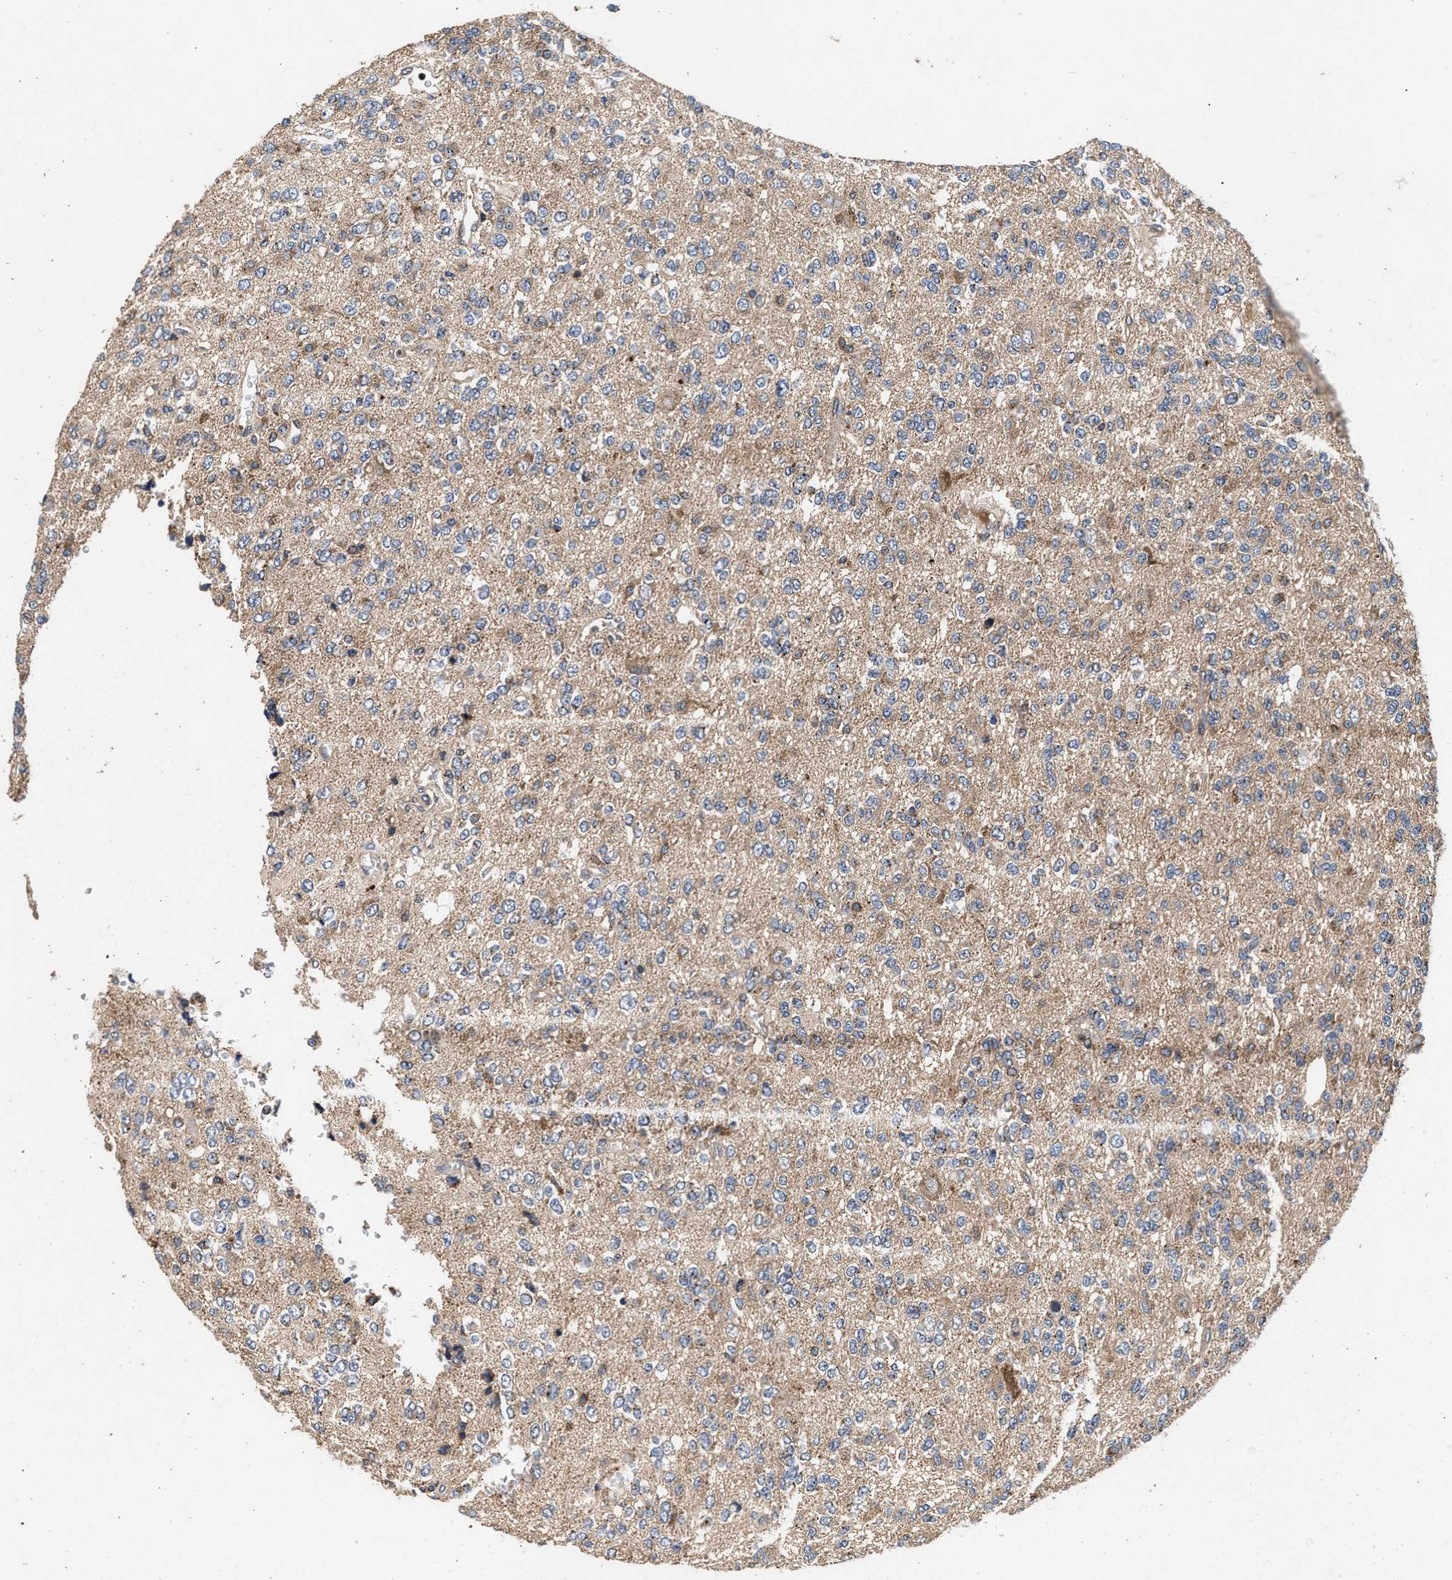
{"staining": {"intensity": "moderate", "quantity": "25%-75%", "location": "cytoplasmic/membranous"}, "tissue": "glioma", "cell_type": "Tumor cells", "image_type": "cancer", "snomed": [{"axis": "morphology", "description": "Glioma, malignant, Low grade"}, {"axis": "topography", "description": "Brain"}], "caption": "Moderate cytoplasmic/membranous staining for a protein is identified in about 25%-75% of tumor cells of glioma using immunohistochemistry.", "gene": "NFKB2", "patient": {"sex": "male", "age": 38}}